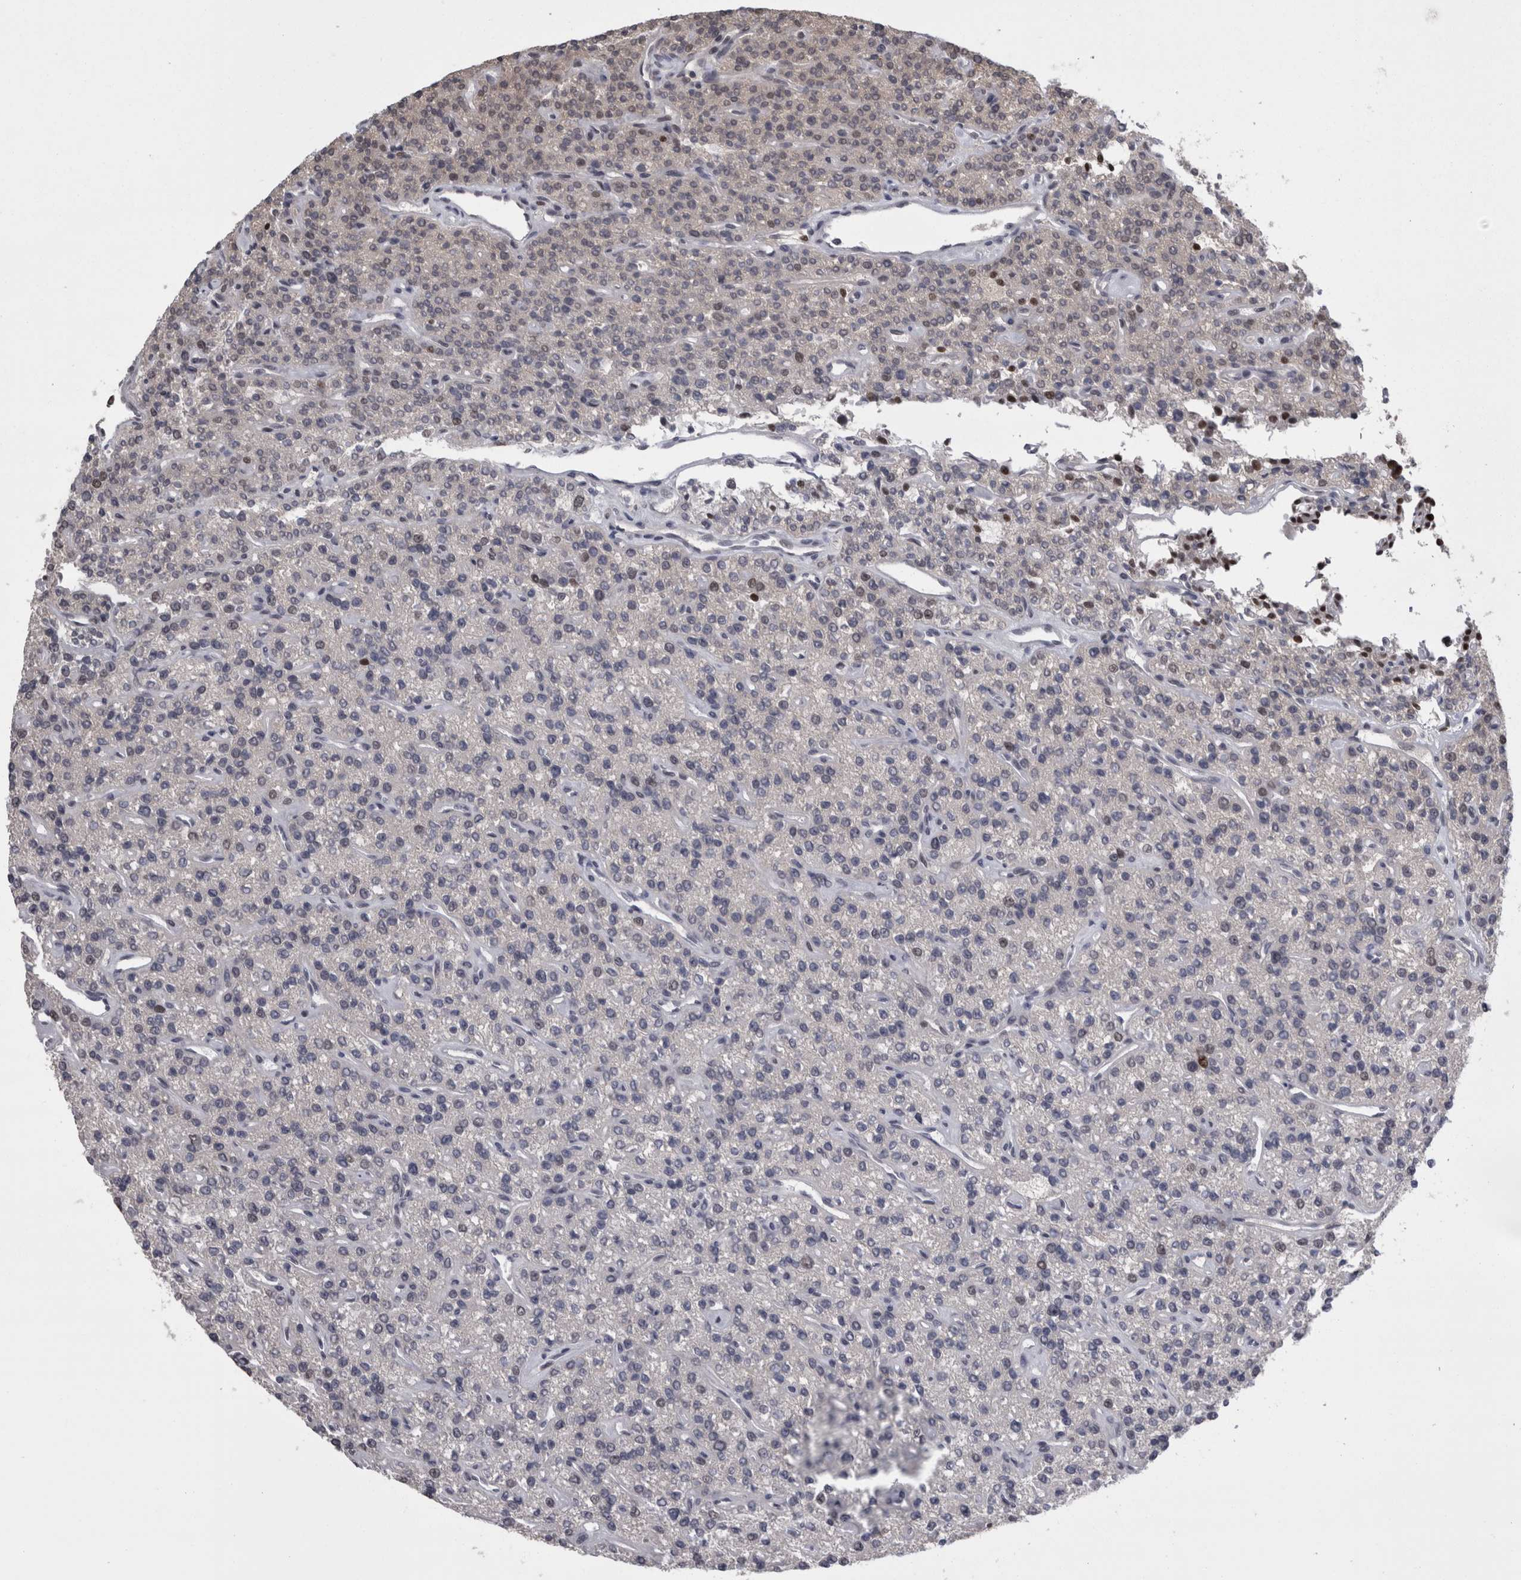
{"staining": {"intensity": "moderate", "quantity": "25%-75%", "location": "cytoplasmic/membranous,nuclear"}, "tissue": "parathyroid gland", "cell_type": "Glandular cells", "image_type": "normal", "snomed": [{"axis": "morphology", "description": "Normal tissue, NOS"}, {"axis": "topography", "description": "Parathyroid gland"}], "caption": "Parathyroid gland stained with DAB (3,3'-diaminobenzidine) immunohistochemistry (IHC) shows medium levels of moderate cytoplasmic/membranous,nuclear staining in approximately 25%-75% of glandular cells. Nuclei are stained in blue.", "gene": "C1orf54", "patient": {"sex": "male", "age": 46}}